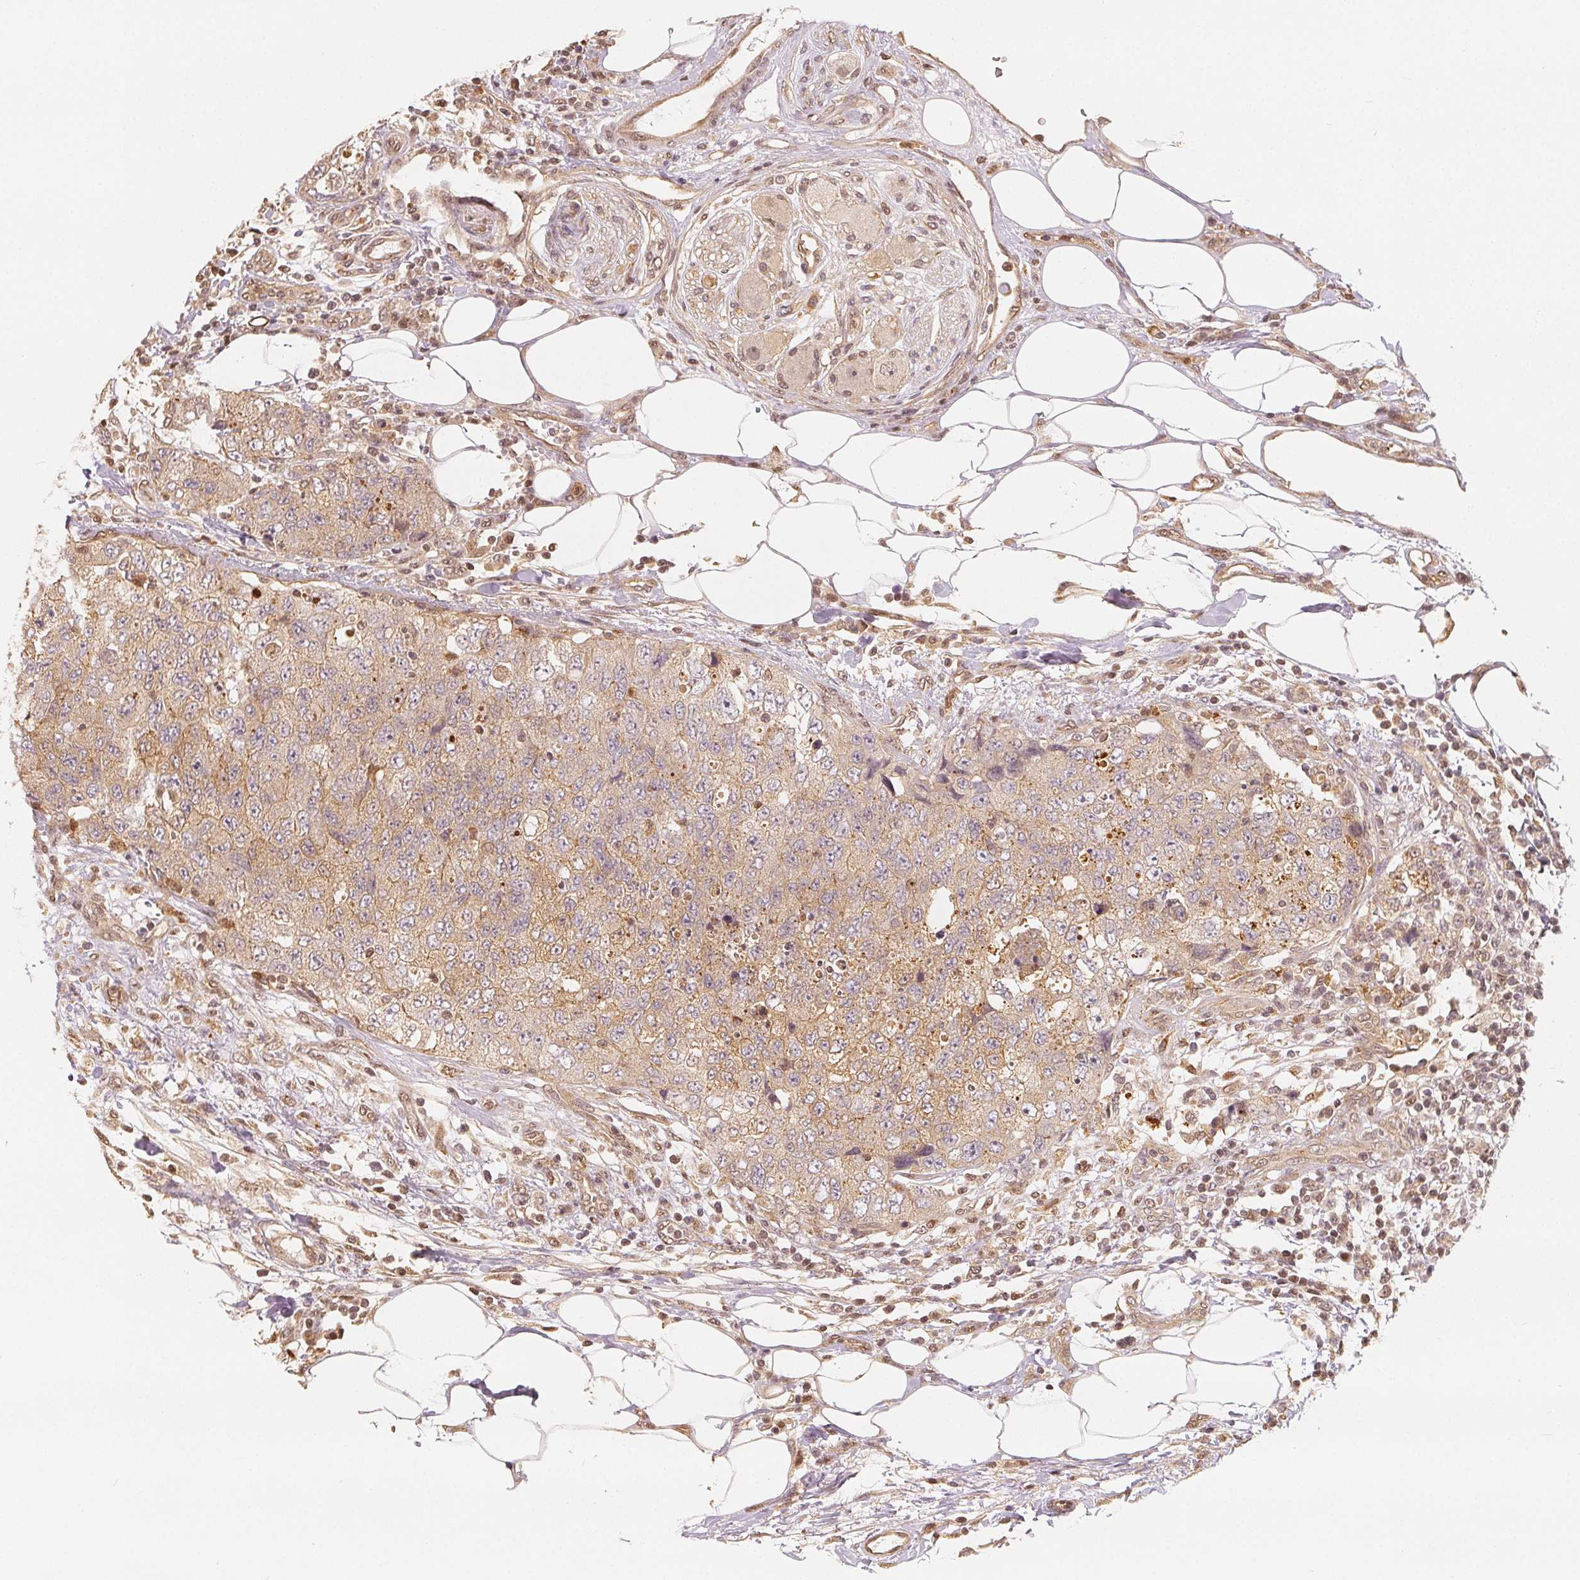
{"staining": {"intensity": "weak", "quantity": "25%-75%", "location": "cytoplasmic/membranous"}, "tissue": "urothelial cancer", "cell_type": "Tumor cells", "image_type": "cancer", "snomed": [{"axis": "morphology", "description": "Urothelial carcinoma, High grade"}, {"axis": "topography", "description": "Urinary bladder"}], "caption": "Immunohistochemistry micrograph of neoplastic tissue: high-grade urothelial carcinoma stained using immunohistochemistry shows low levels of weak protein expression localized specifically in the cytoplasmic/membranous of tumor cells, appearing as a cytoplasmic/membranous brown color.", "gene": "GUSB", "patient": {"sex": "female", "age": 78}}